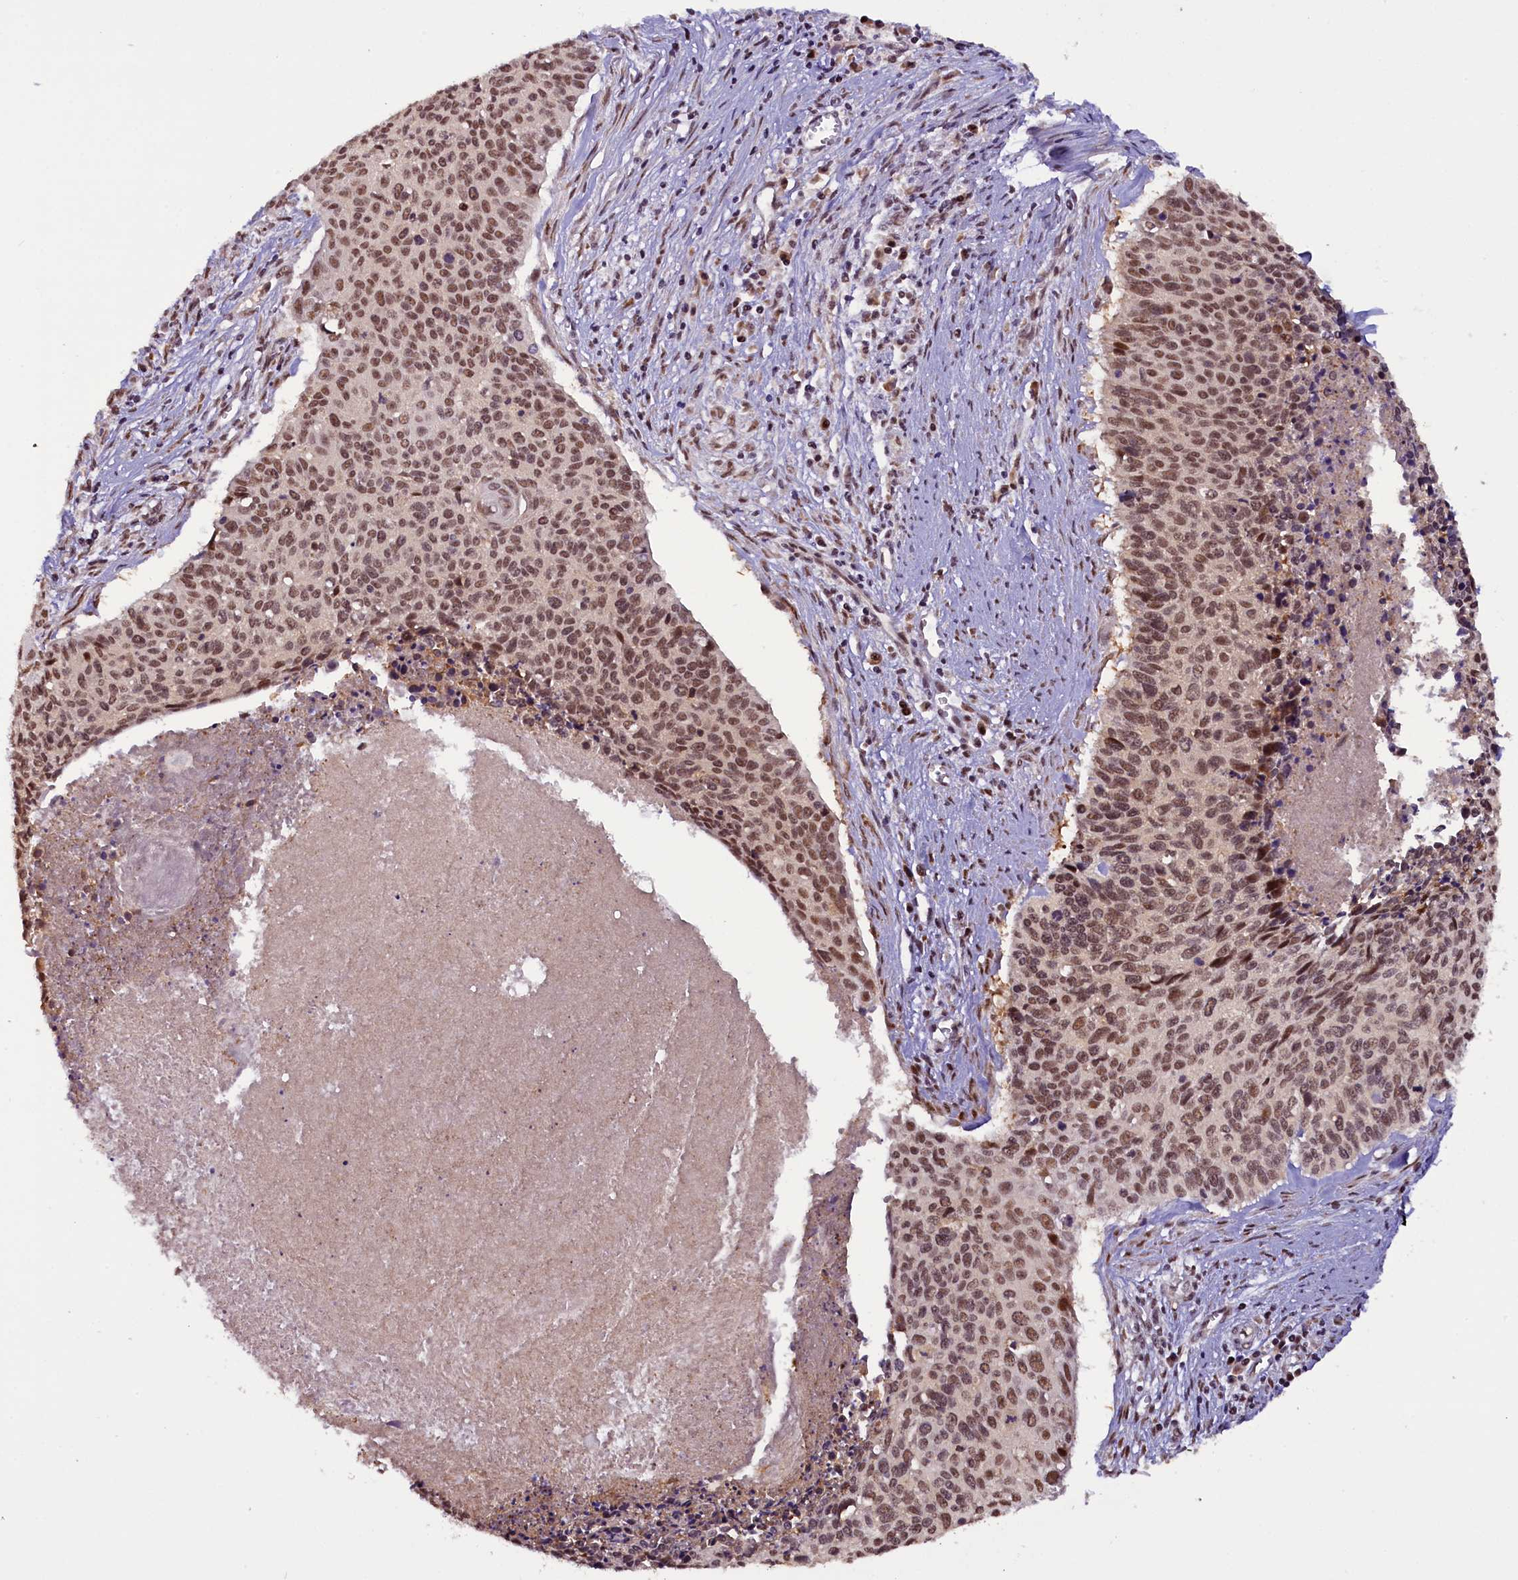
{"staining": {"intensity": "moderate", "quantity": ">75%", "location": "nuclear"}, "tissue": "cervical cancer", "cell_type": "Tumor cells", "image_type": "cancer", "snomed": [{"axis": "morphology", "description": "Squamous cell carcinoma, NOS"}, {"axis": "topography", "description": "Cervix"}], "caption": "Cervical cancer stained for a protein (brown) shows moderate nuclear positive positivity in approximately >75% of tumor cells.", "gene": "RPUSD2", "patient": {"sex": "female", "age": 55}}